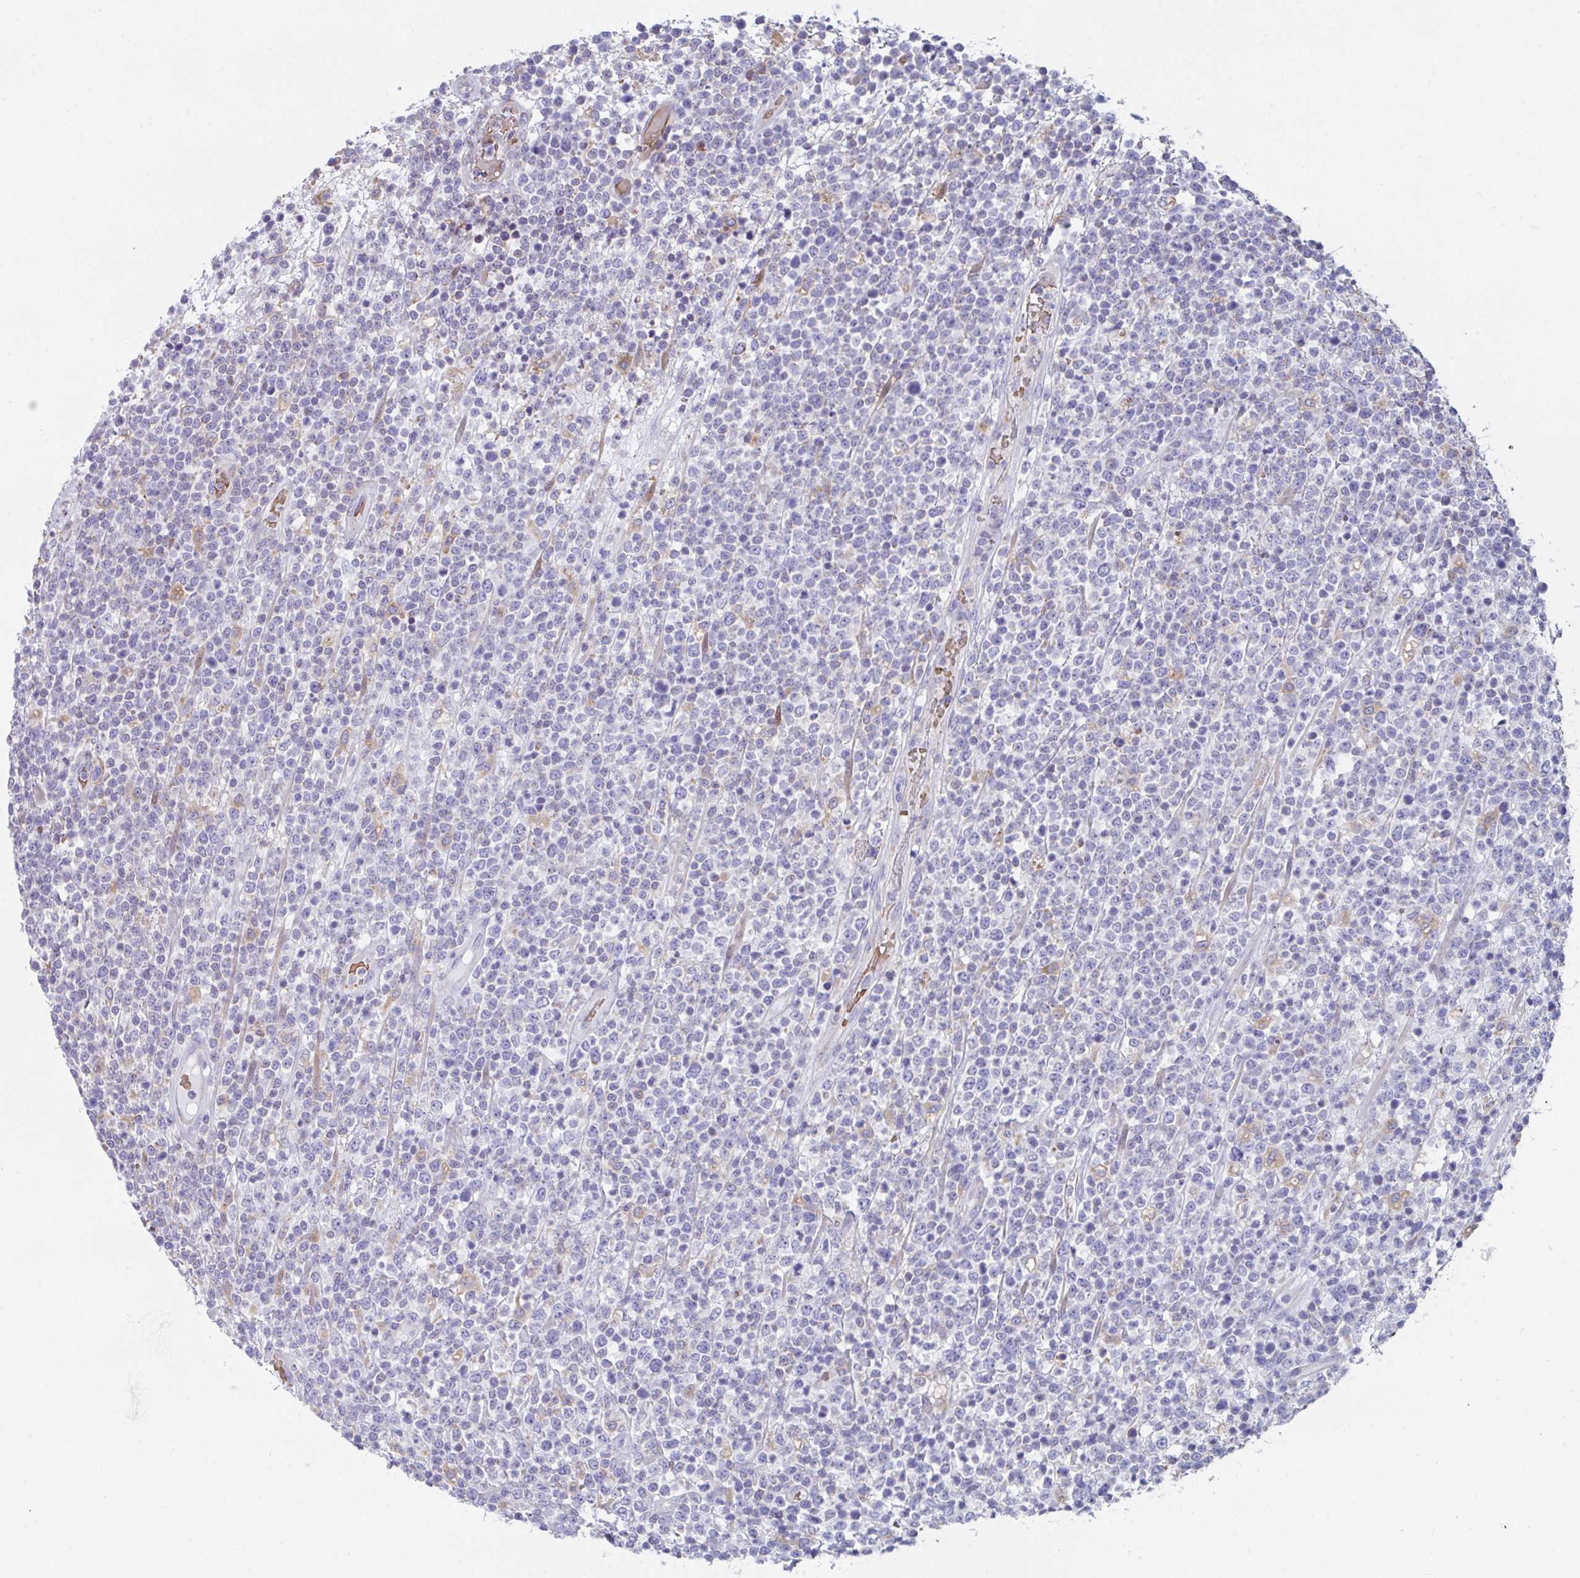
{"staining": {"intensity": "negative", "quantity": "none", "location": "none"}, "tissue": "lymphoma", "cell_type": "Tumor cells", "image_type": "cancer", "snomed": [{"axis": "morphology", "description": "Malignant lymphoma, non-Hodgkin's type, High grade"}, {"axis": "topography", "description": "Colon"}], "caption": "DAB immunohistochemical staining of malignant lymphoma, non-Hodgkin's type (high-grade) shows no significant staining in tumor cells. (IHC, brightfield microscopy, high magnification).", "gene": "TFAP2C", "patient": {"sex": "female", "age": 53}}